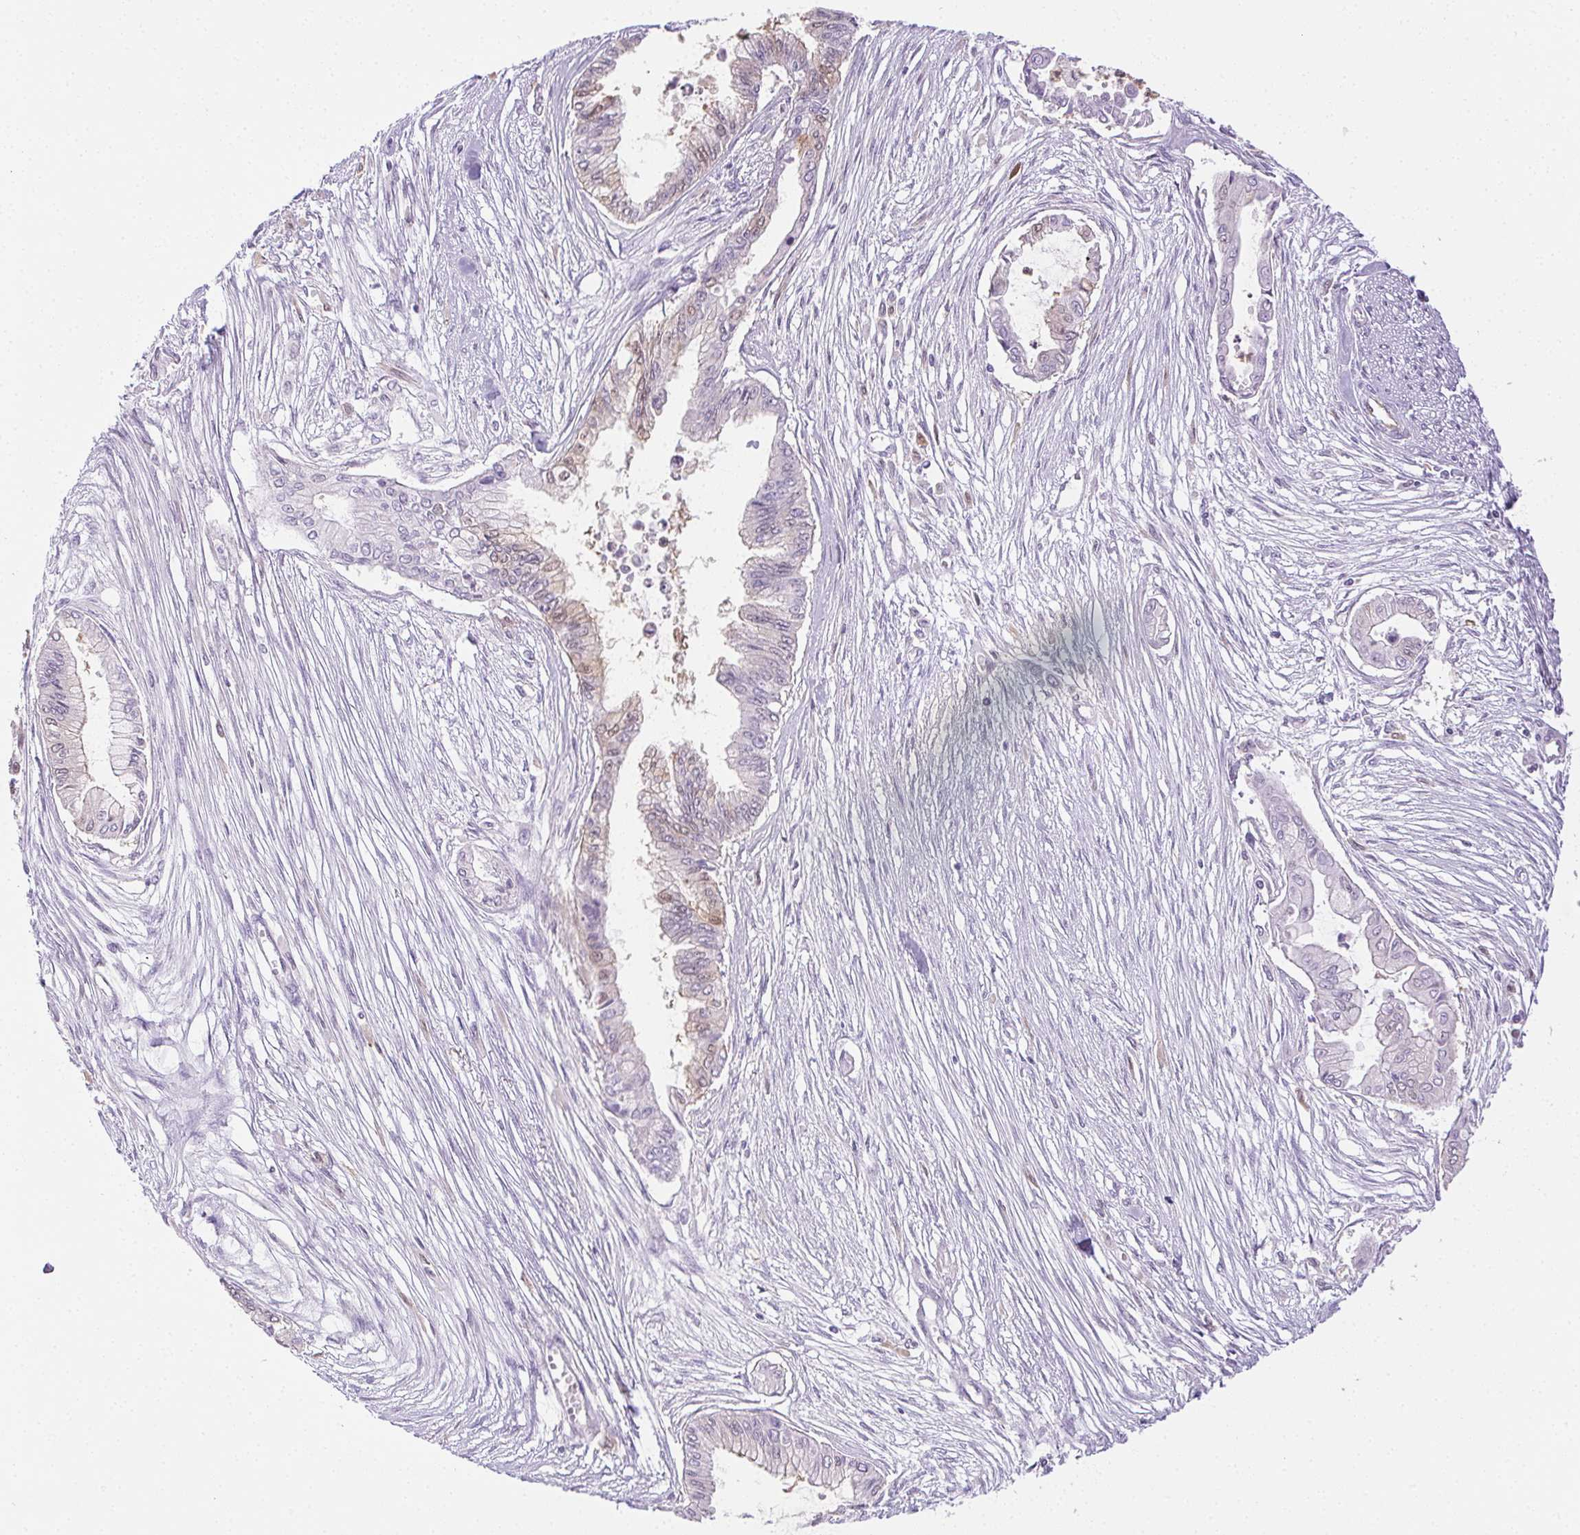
{"staining": {"intensity": "weak", "quantity": "<25%", "location": "nuclear"}, "tissue": "pancreatic cancer", "cell_type": "Tumor cells", "image_type": "cancer", "snomed": [{"axis": "morphology", "description": "Adenocarcinoma, NOS"}, {"axis": "topography", "description": "Pancreas"}], "caption": "Immunohistochemistry (IHC) of human pancreatic adenocarcinoma shows no positivity in tumor cells. (DAB immunohistochemistry with hematoxylin counter stain).", "gene": "TMEM45A", "patient": {"sex": "female", "age": 68}}